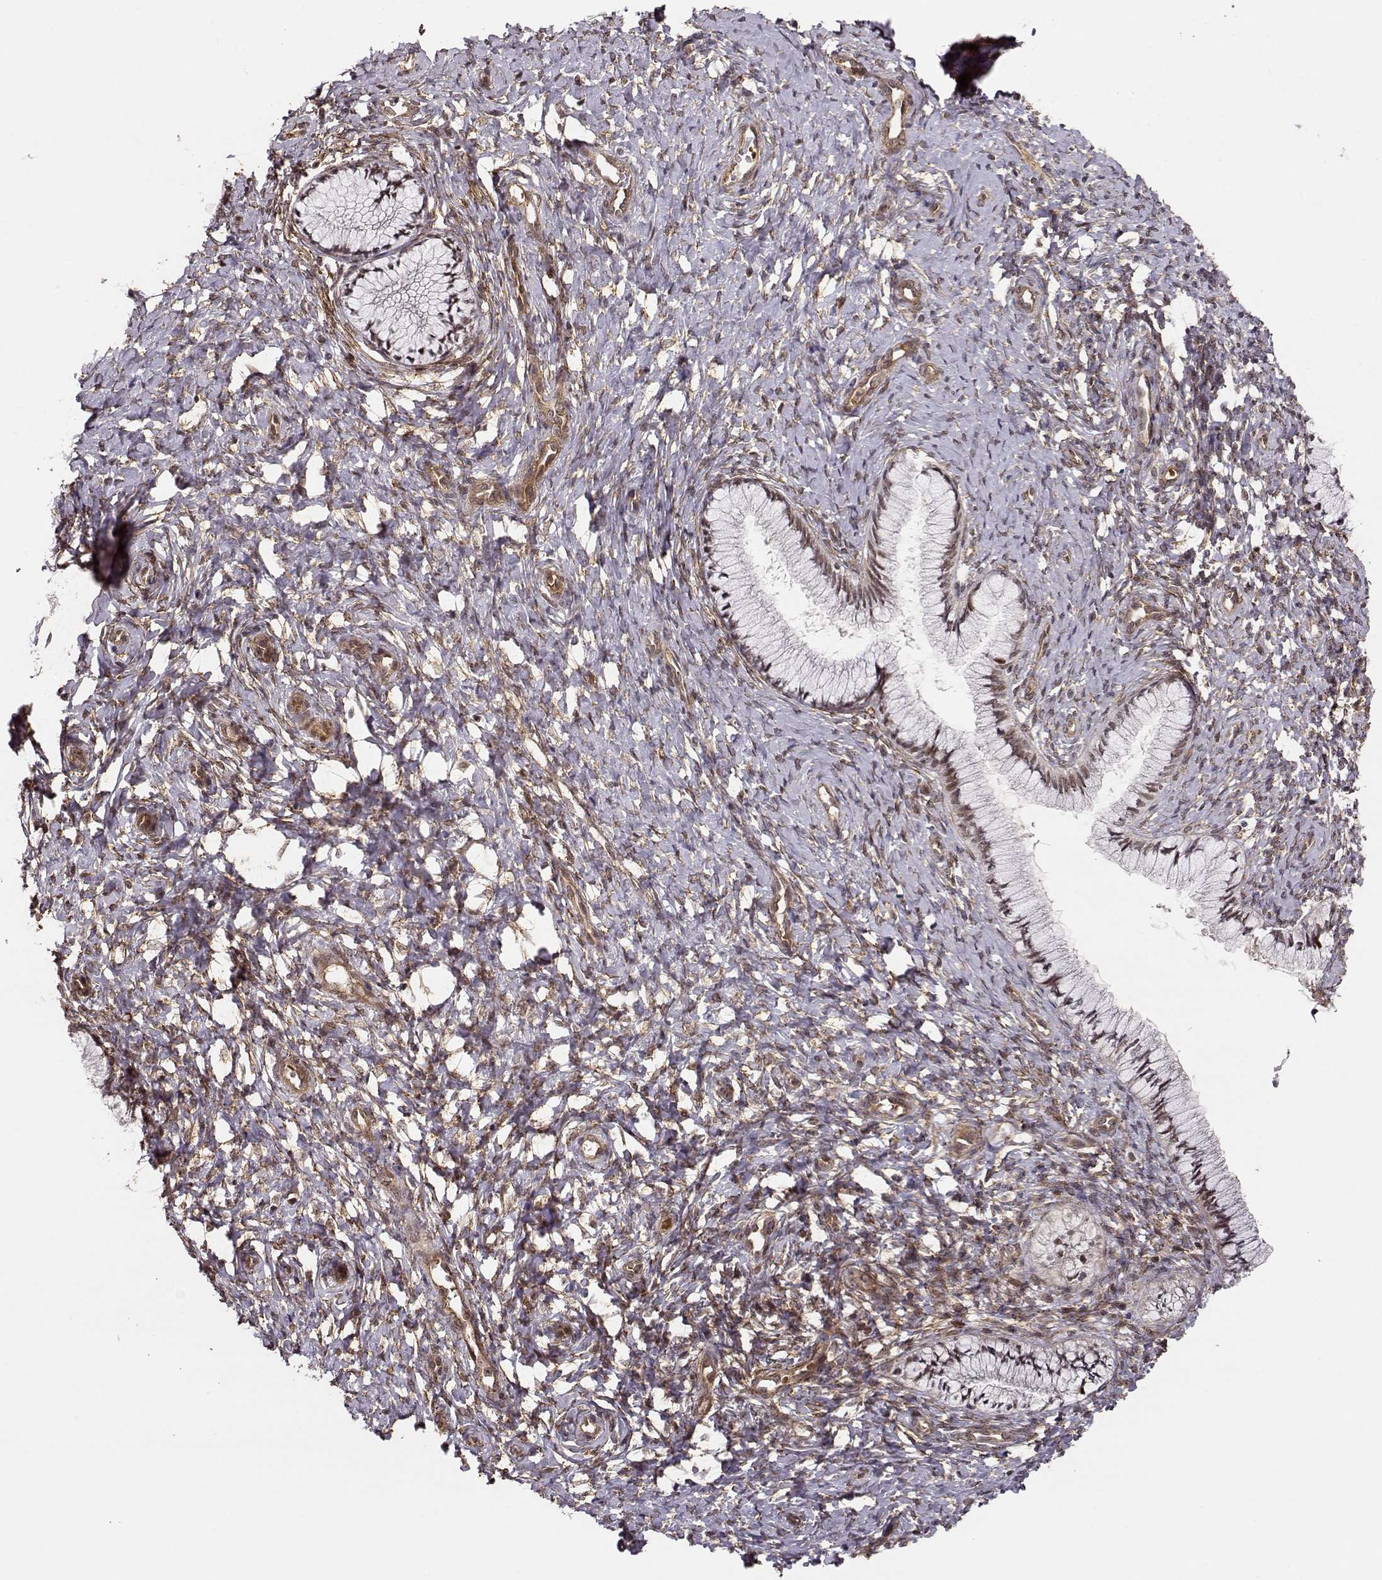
{"staining": {"intensity": "moderate", "quantity": "25%-75%", "location": "nuclear"}, "tissue": "cervix", "cell_type": "Glandular cells", "image_type": "normal", "snomed": [{"axis": "morphology", "description": "Normal tissue, NOS"}, {"axis": "topography", "description": "Cervix"}], "caption": "Cervix stained with a brown dye shows moderate nuclear positive positivity in approximately 25%-75% of glandular cells.", "gene": "CIR1", "patient": {"sex": "female", "age": 37}}